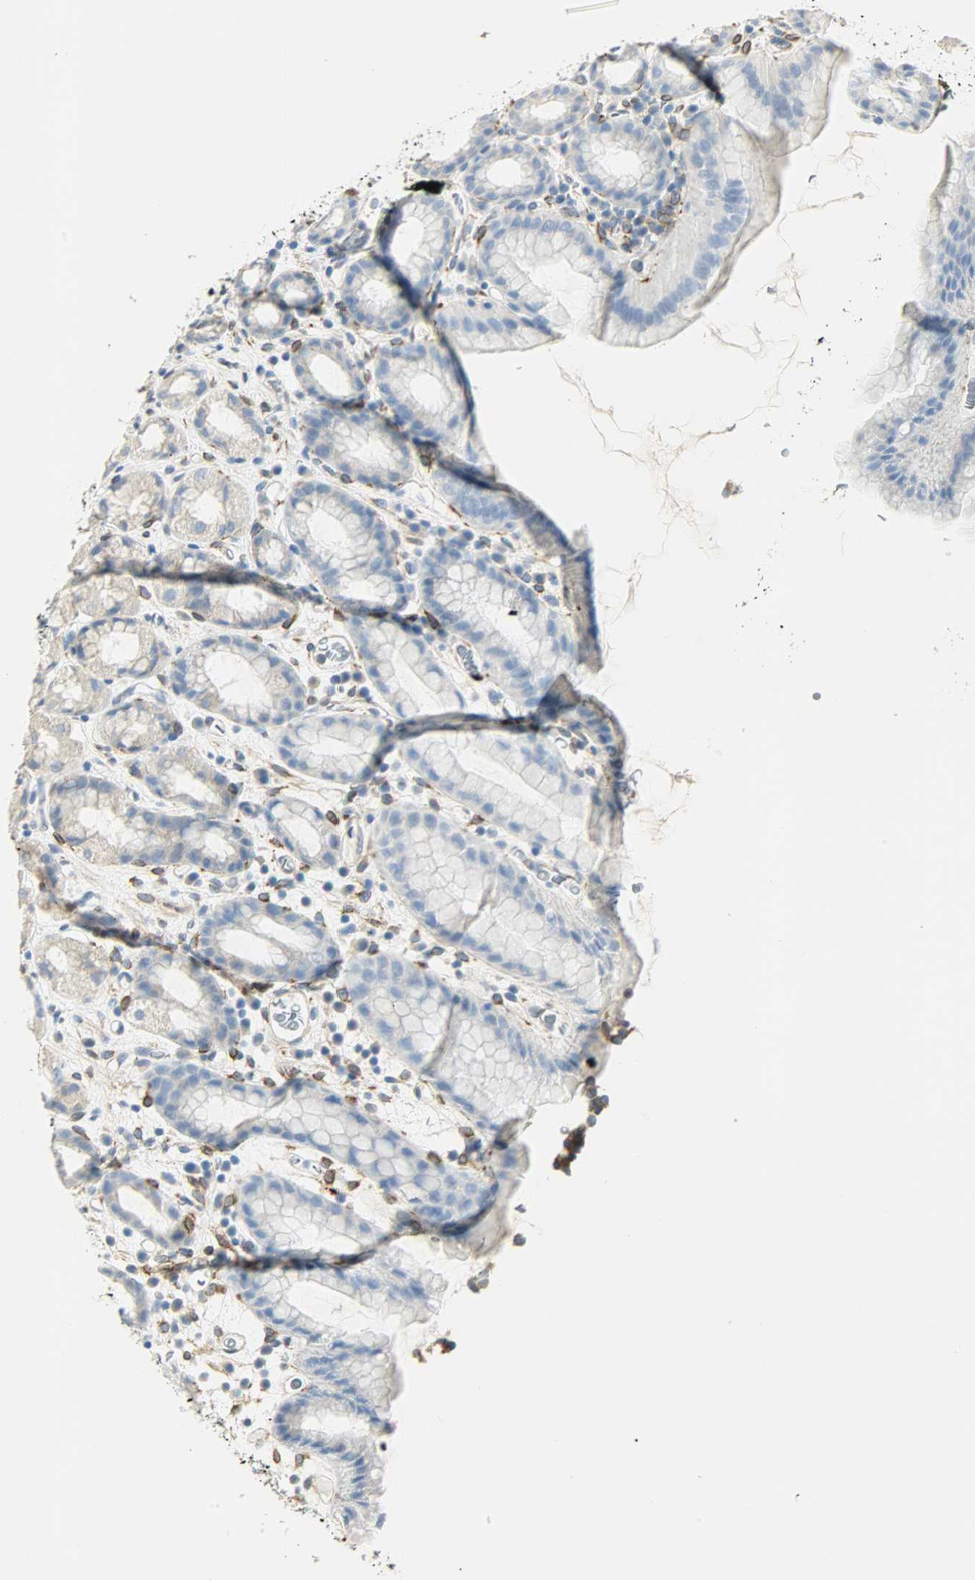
{"staining": {"intensity": "weak", "quantity": "25%-75%", "location": "cytoplasmic/membranous"}, "tissue": "stomach", "cell_type": "Glandular cells", "image_type": "normal", "snomed": [{"axis": "morphology", "description": "Normal tissue, NOS"}, {"axis": "topography", "description": "Stomach, upper"}], "caption": "IHC of unremarkable human stomach exhibits low levels of weak cytoplasmic/membranous positivity in approximately 25%-75% of glandular cells.", "gene": "PKD2", "patient": {"sex": "male", "age": 68}}